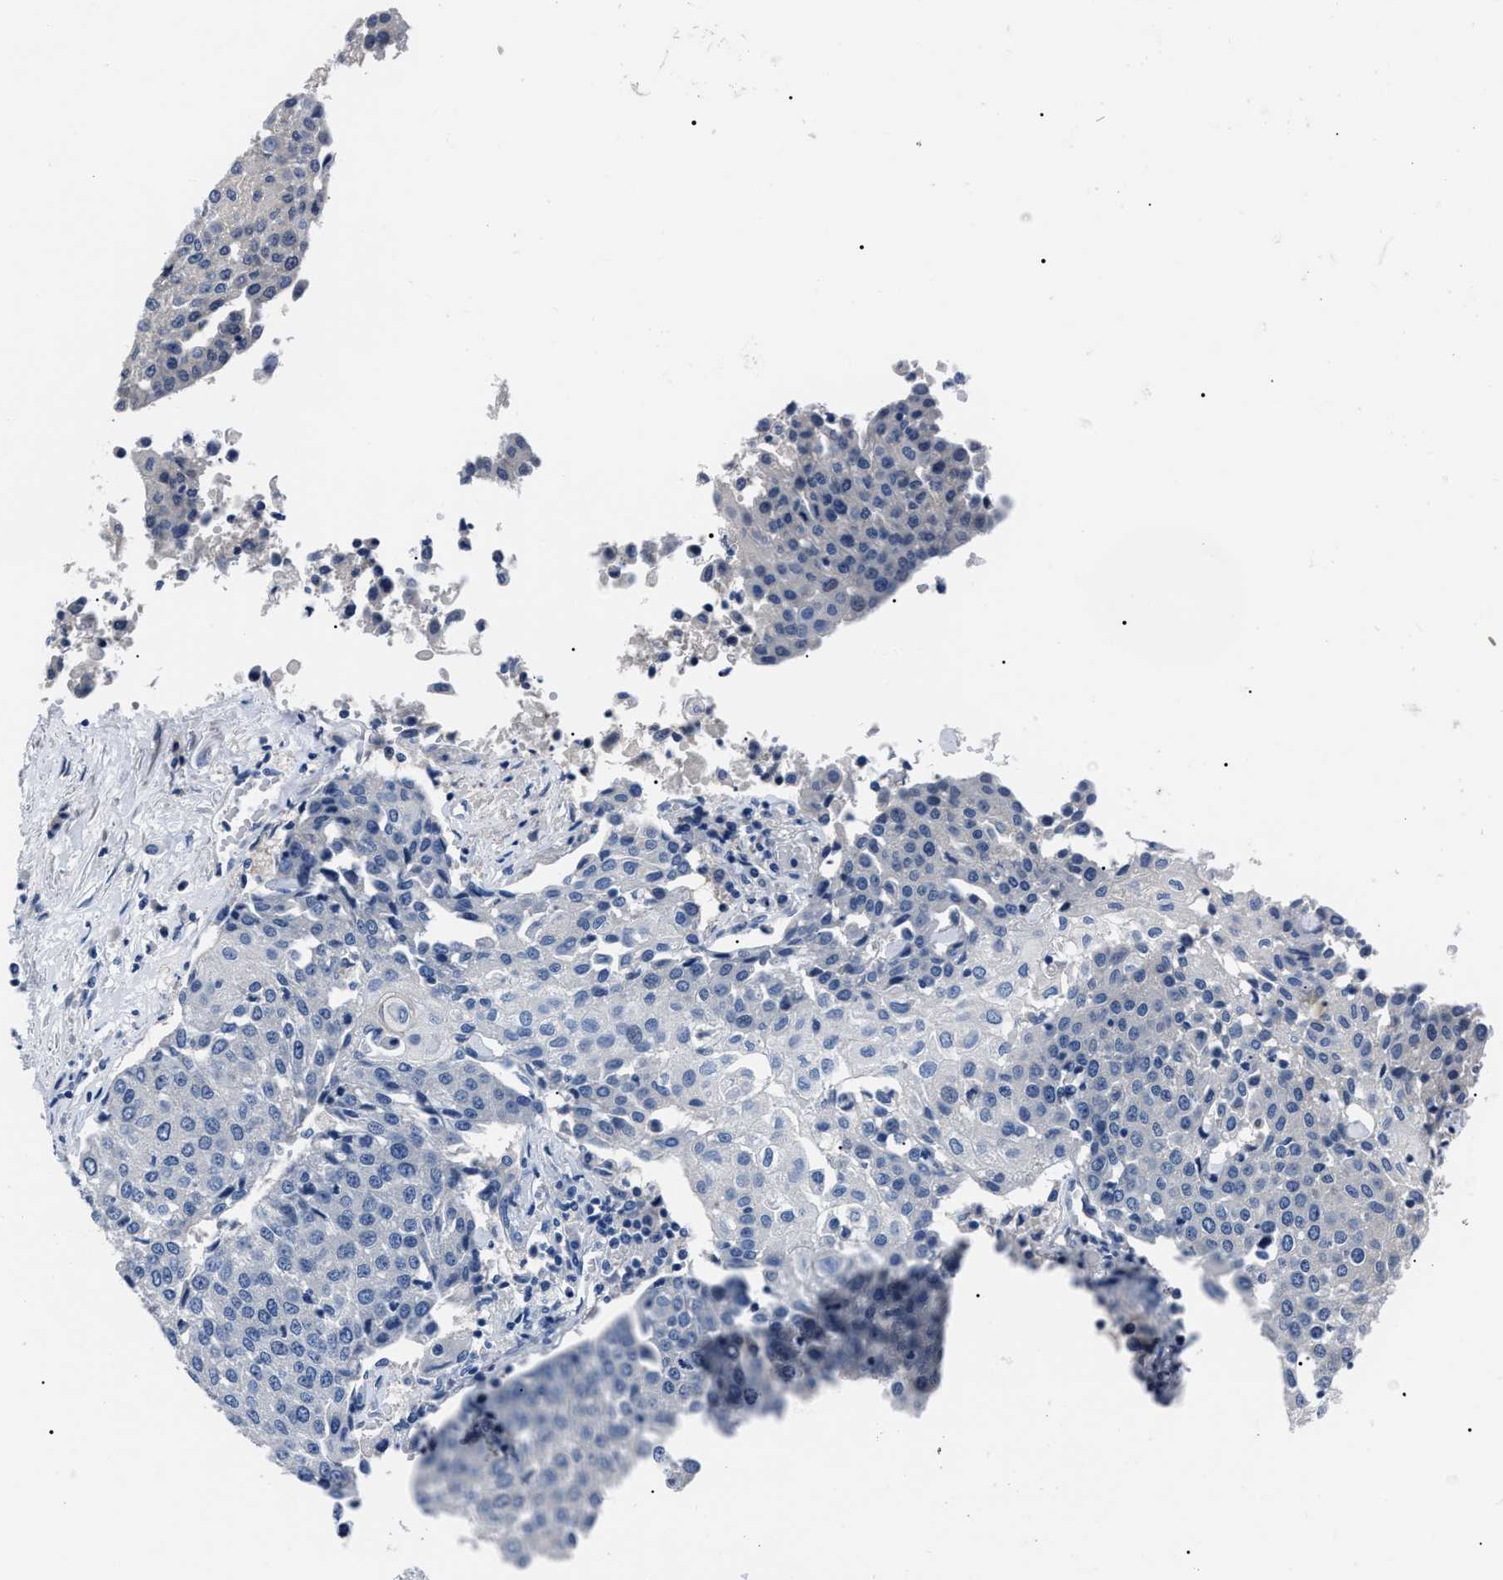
{"staining": {"intensity": "negative", "quantity": "none", "location": "none"}, "tissue": "urothelial cancer", "cell_type": "Tumor cells", "image_type": "cancer", "snomed": [{"axis": "morphology", "description": "Urothelial carcinoma, High grade"}, {"axis": "topography", "description": "Urinary bladder"}], "caption": "An immunohistochemistry micrograph of urothelial cancer is shown. There is no staining in tumor cells of urothelial cancer.", "gene": "LRWD1", "patient": {"sex": "female", "age": 85}}